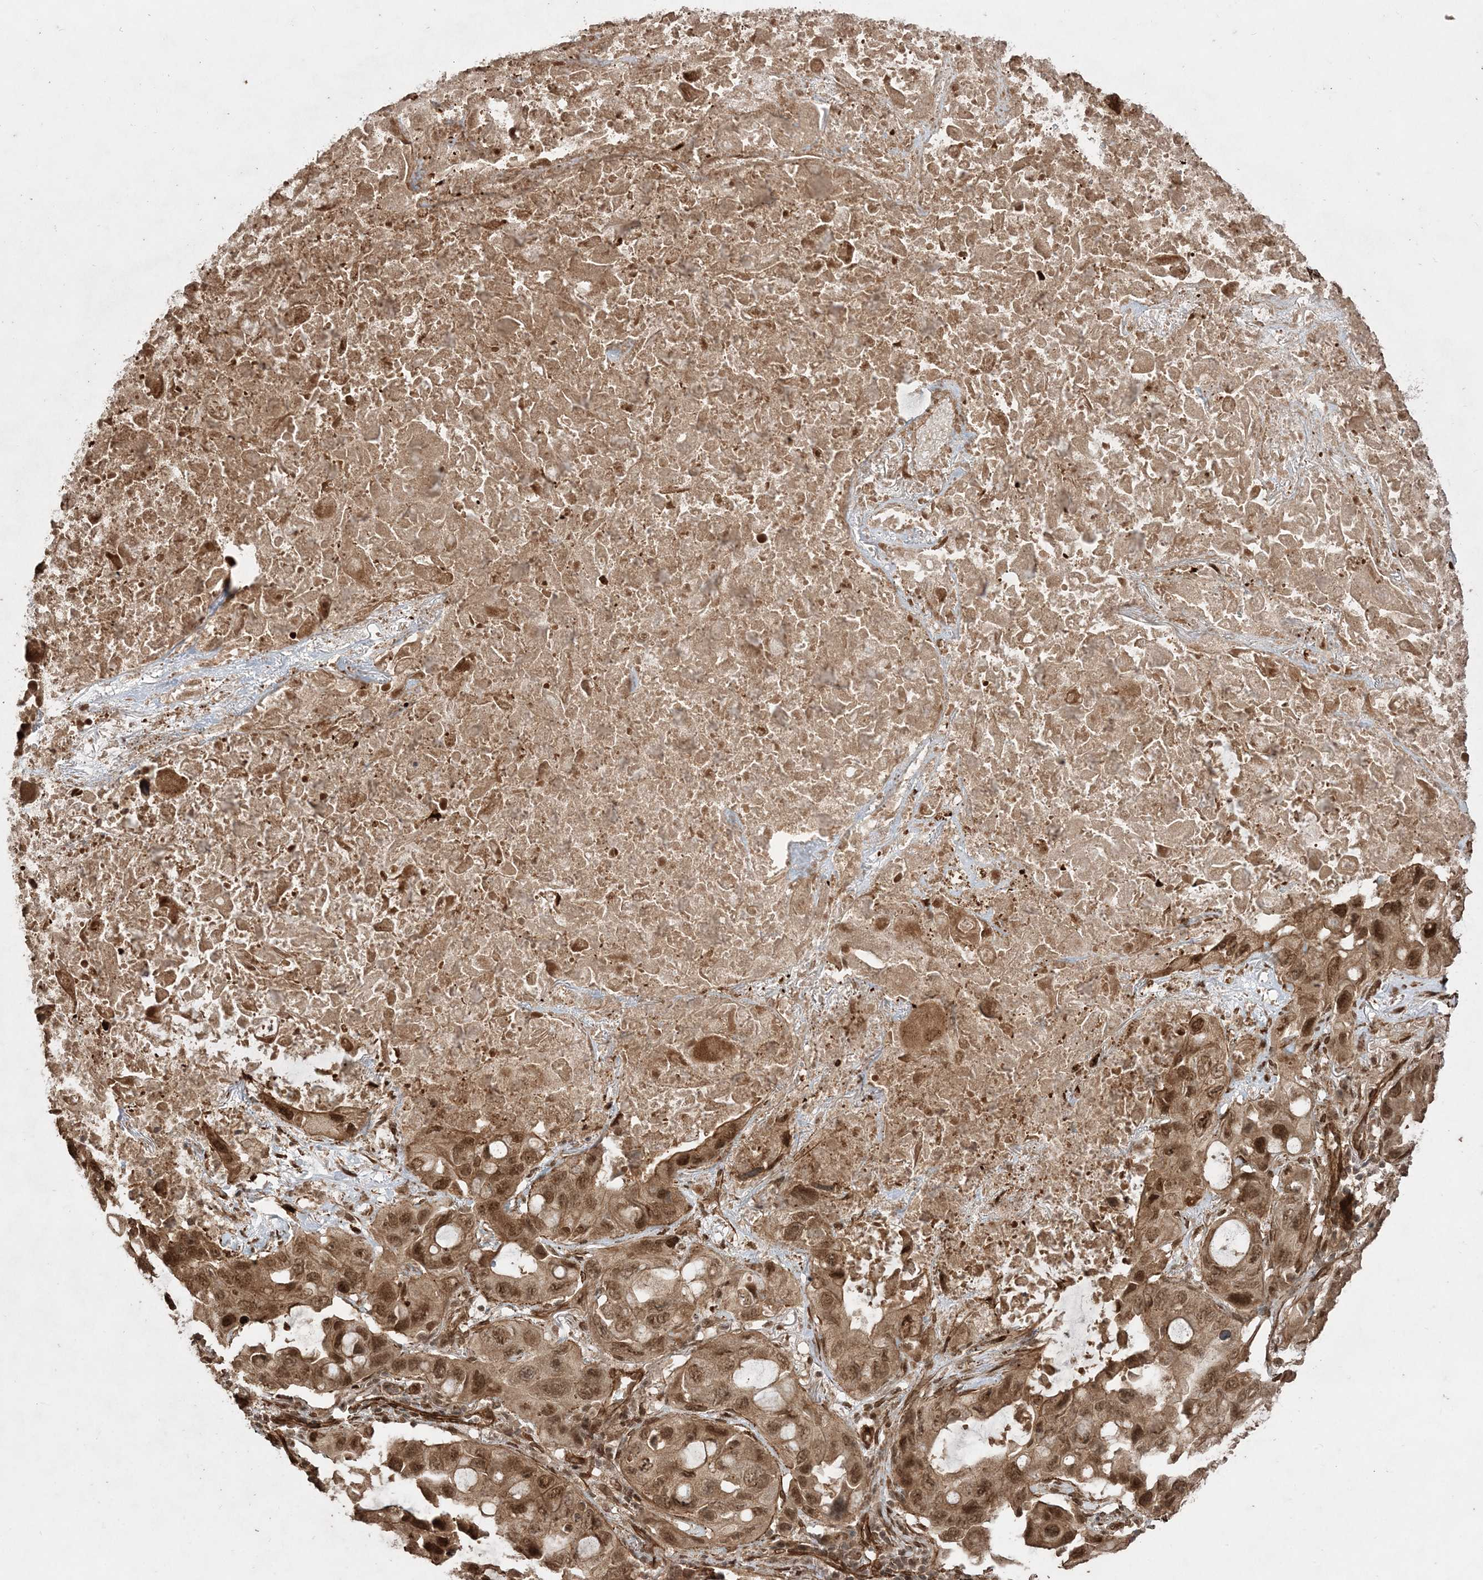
{"staining": {"intensity": "moderate", "quantity": ">75%", "location": "cytoplasmic/membranous,nuclear"}, "tissue": "lung cancer", "cell_type": "Tumor cells", "image_type": "cancer", "snomed": [{"axis": "morphology", "description": "Squamous cell carcinoma, NOS"}, {"axis": "topography", "description": "Lung"}], "caption": "Lung cancer stained with DAB (3,3'-diaminobenzidine) immunohistochemistry demonstrates medium levels of moderate cytoplasmic/membranous and nuclear expression in approximately >75% of tumor cells.", "gene": "ETAA1", "patient": {"sex": "female", "age": 73}}